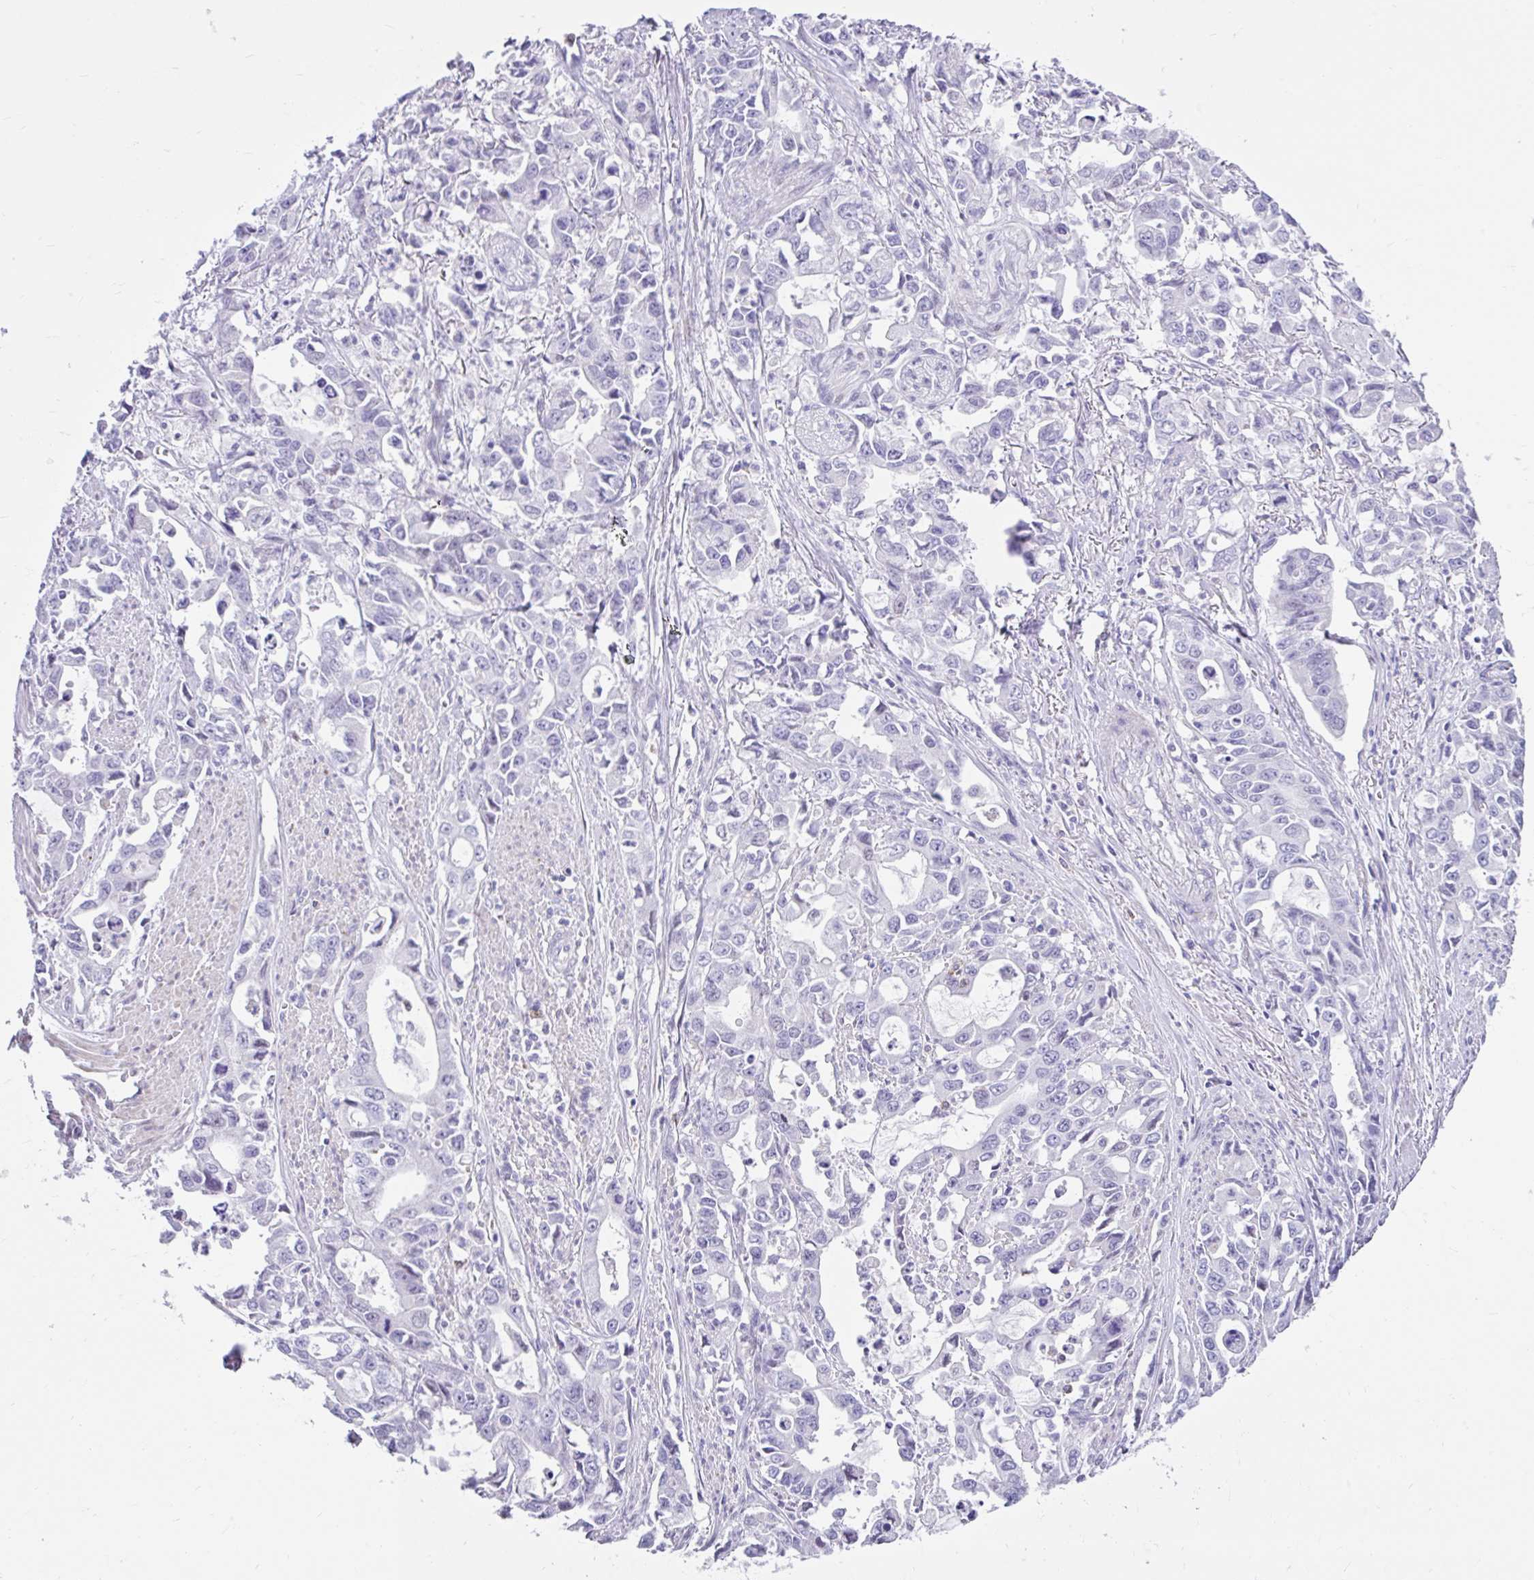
{"staining": {"intensity": "negative", "quantity": "none", "location": "none"}, "tissue": "stomach cancer", "cell_type": "Tumor cells", "image_type": "cancer", "snomed": [{"axis": "morphology", "description": "Adenocarcinoma, NOS"}, {"axis": "topography", "description": "Stomach, upper"}], "caption": "Tumor cells show no significant staining in stomach adenocarcinoma. (DAB immunohistochemistry with hematoxylin counter stain).", "gene": "NHLH2", "patient": {"sex": "male", "age": 85}}